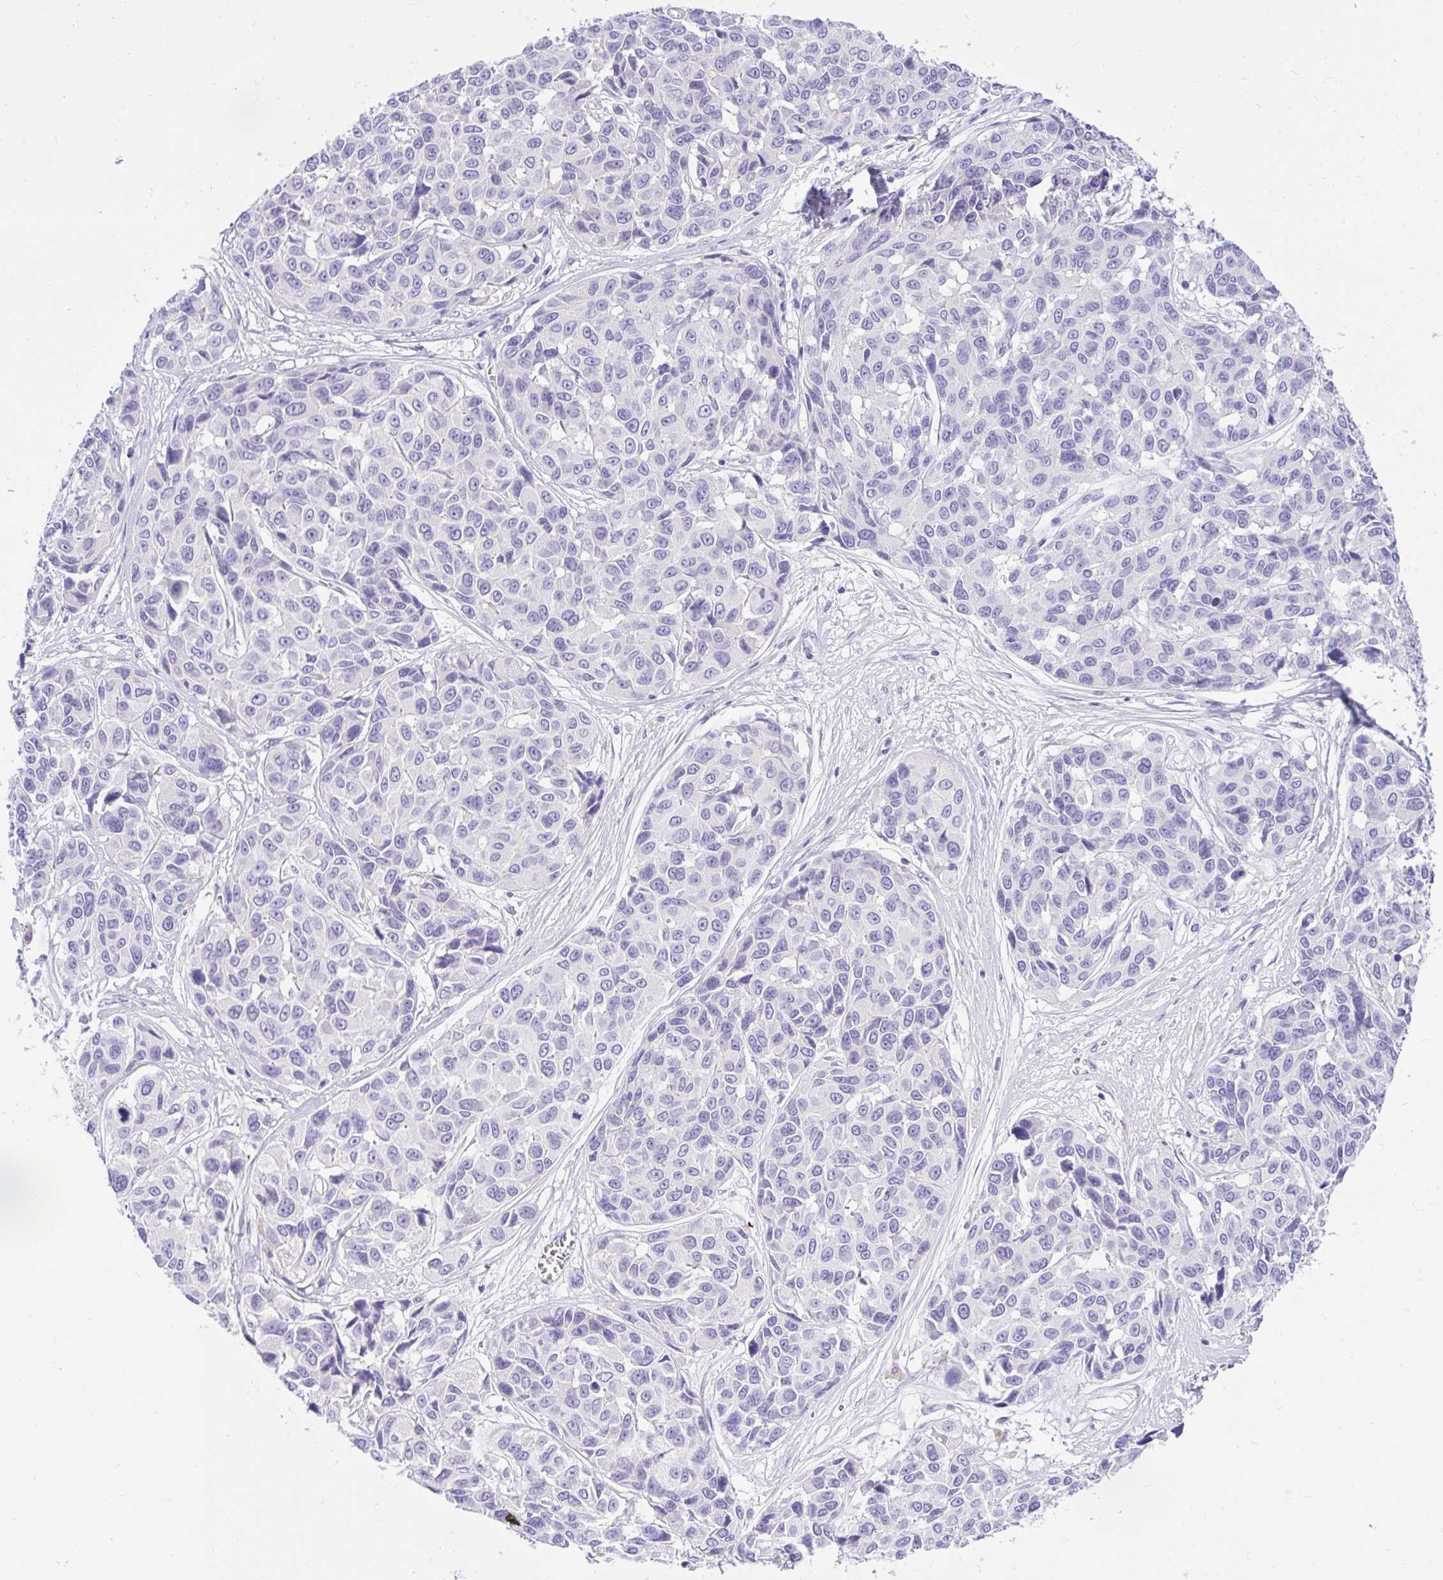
{"staining": {"intensity": "negative", "quantity": "none", "location": "none"}, "tissue": "melanoma", "cell_type": "Tumor cells", "image_type": "cancer", "snomed": [{"axis": "morphology", "description": "Malignant melanoma, NOS"}, {"axis": "topography", "description": "Skin"}], "caption": "Immunohistochemistry histopathology image of human melanoma stained for a protein (brown), which exhibits no staining in tumor cells.", "gene": "TLN2", "patient": {"sex": "female", "age": 66}}